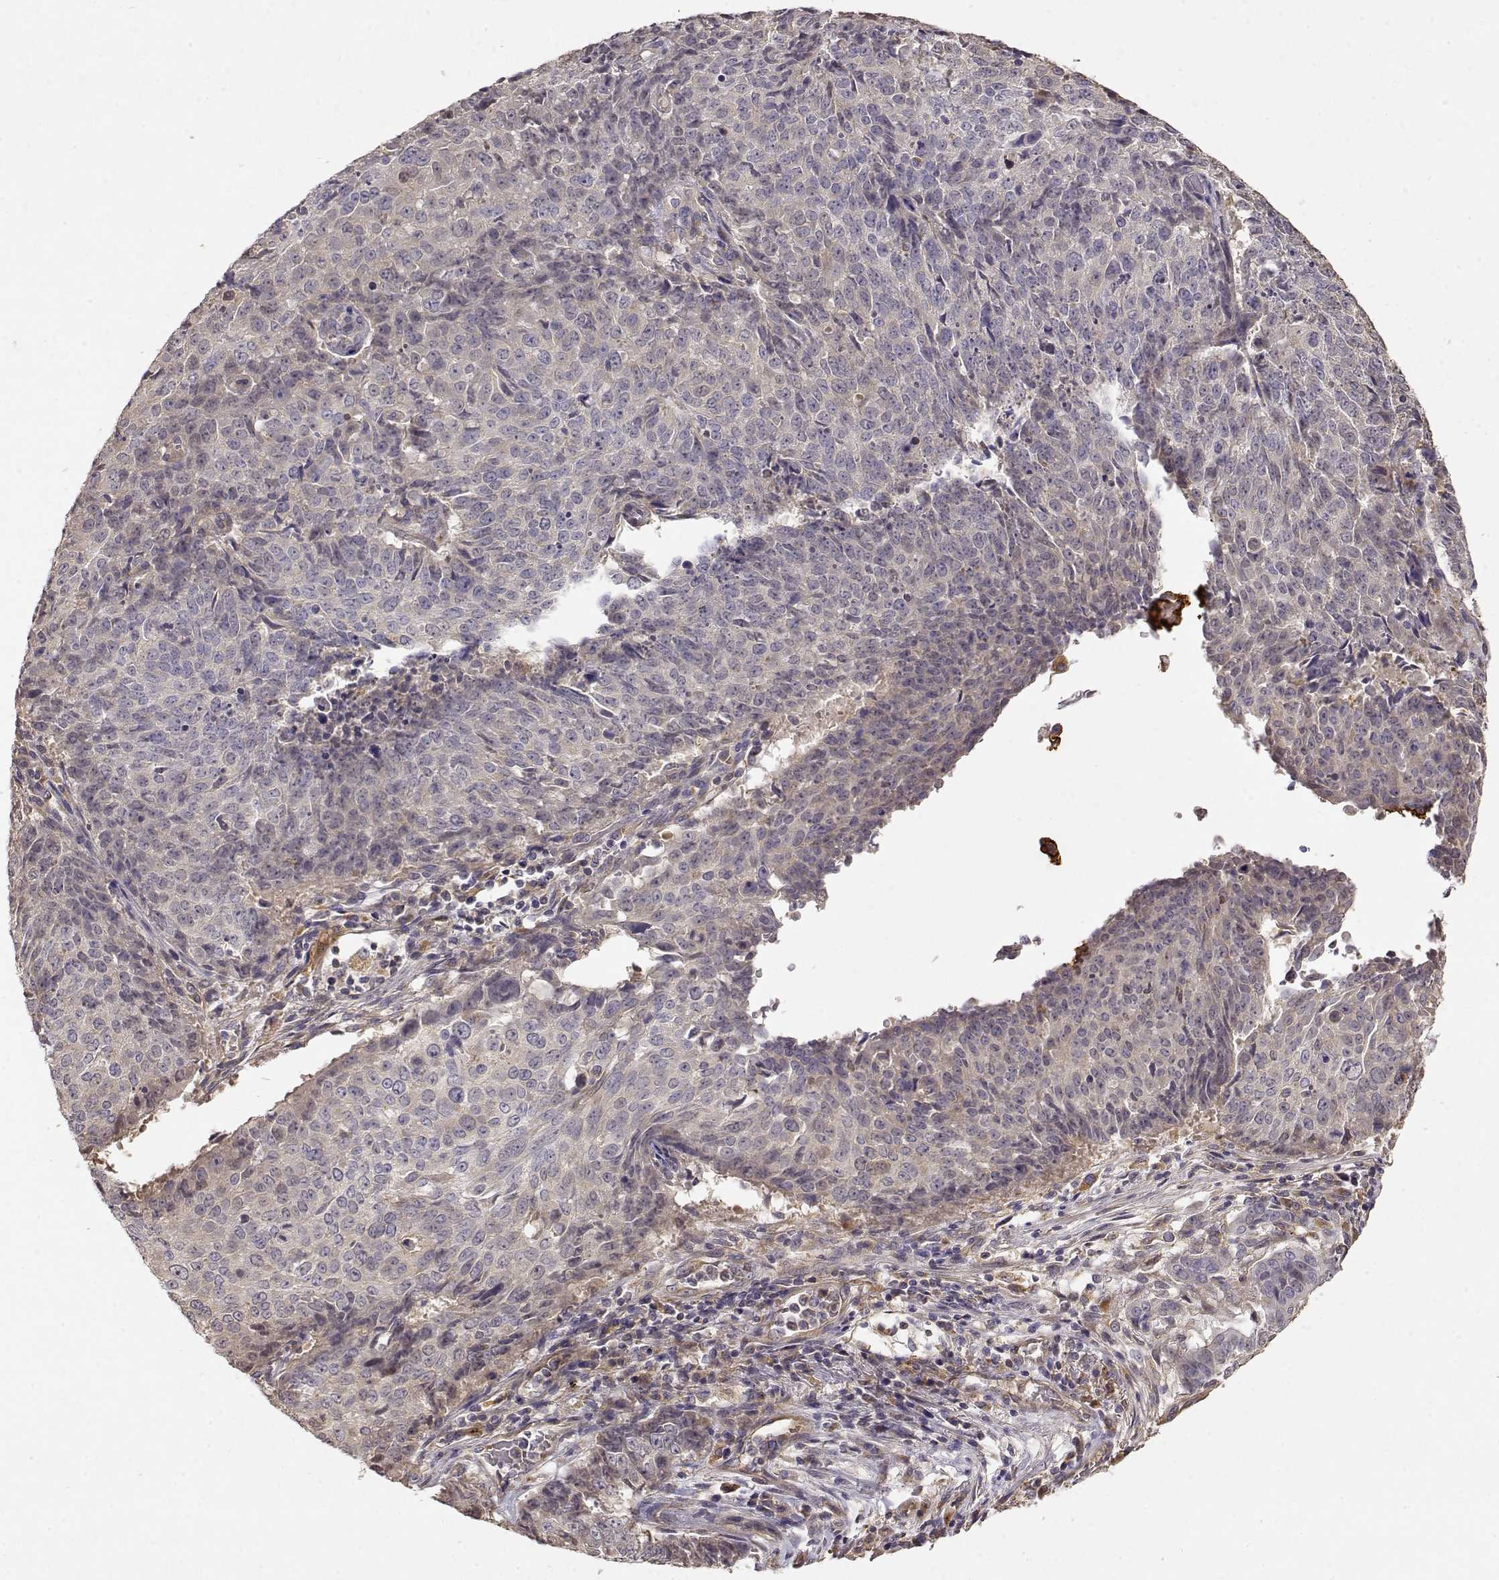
{"staining": {"intensity": "weak", "quantity": "<25%", "location": "cytoplasmic/membranous"}, "tissue": "lung cancer", "cell_type": "Tumor cells", "image_type": "cancer", "snomed": [{"axis": "morphology", "description": "Normal tissue, NOS"}, {"axis": "morphology", "description": "Squamous cell carcinoma, NOS"}, {"axis": "topography", "description": "Bronchus"}, {"axis": "topography", "description": "Lung"}], "caption": "Lung cancer (squamous cell carcinoma) was stained to show a protein in brown. There is no significant positivity in tumor cells.", "gene": "CRIM1", "patient": {"sex": "male", "age": 64}}